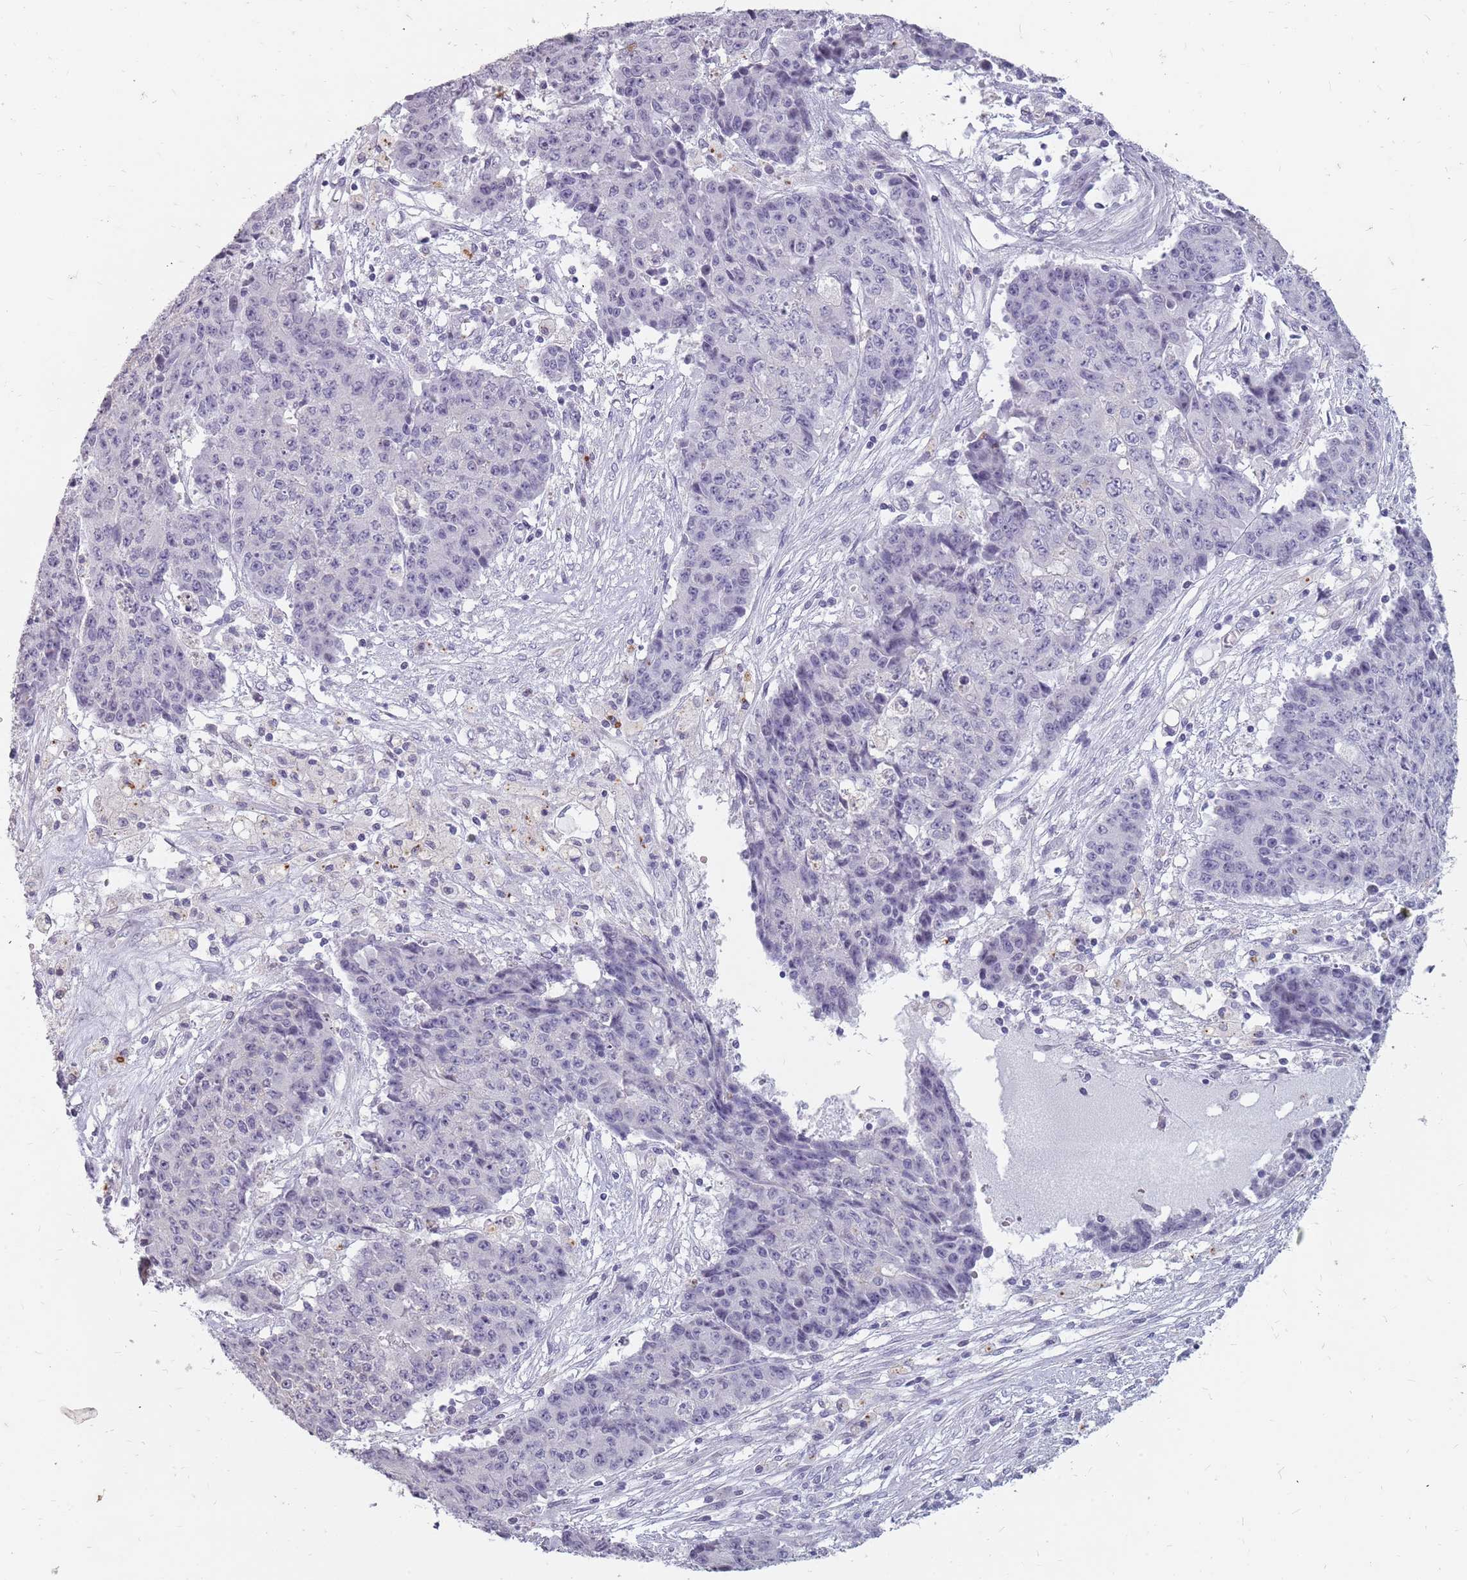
{"staining": {"intensity": "negative", "quantity": "none", "location": "none"}, "tissue": "ovarian cancer", "cell_type": "Tumor cells", "image_type": "cancer", "snomed": [{"axis": "morphology", "description": "Carcinoma, endometroid"}, {"axis": "topography", "description": "Ovary"}], "caption": "Ovarian cancer stained for a protein using immunohistochemistry exhibits no positivity tumor cells.", "gene": "NEK6", "patient": {"sex": "female", "age": 42}}